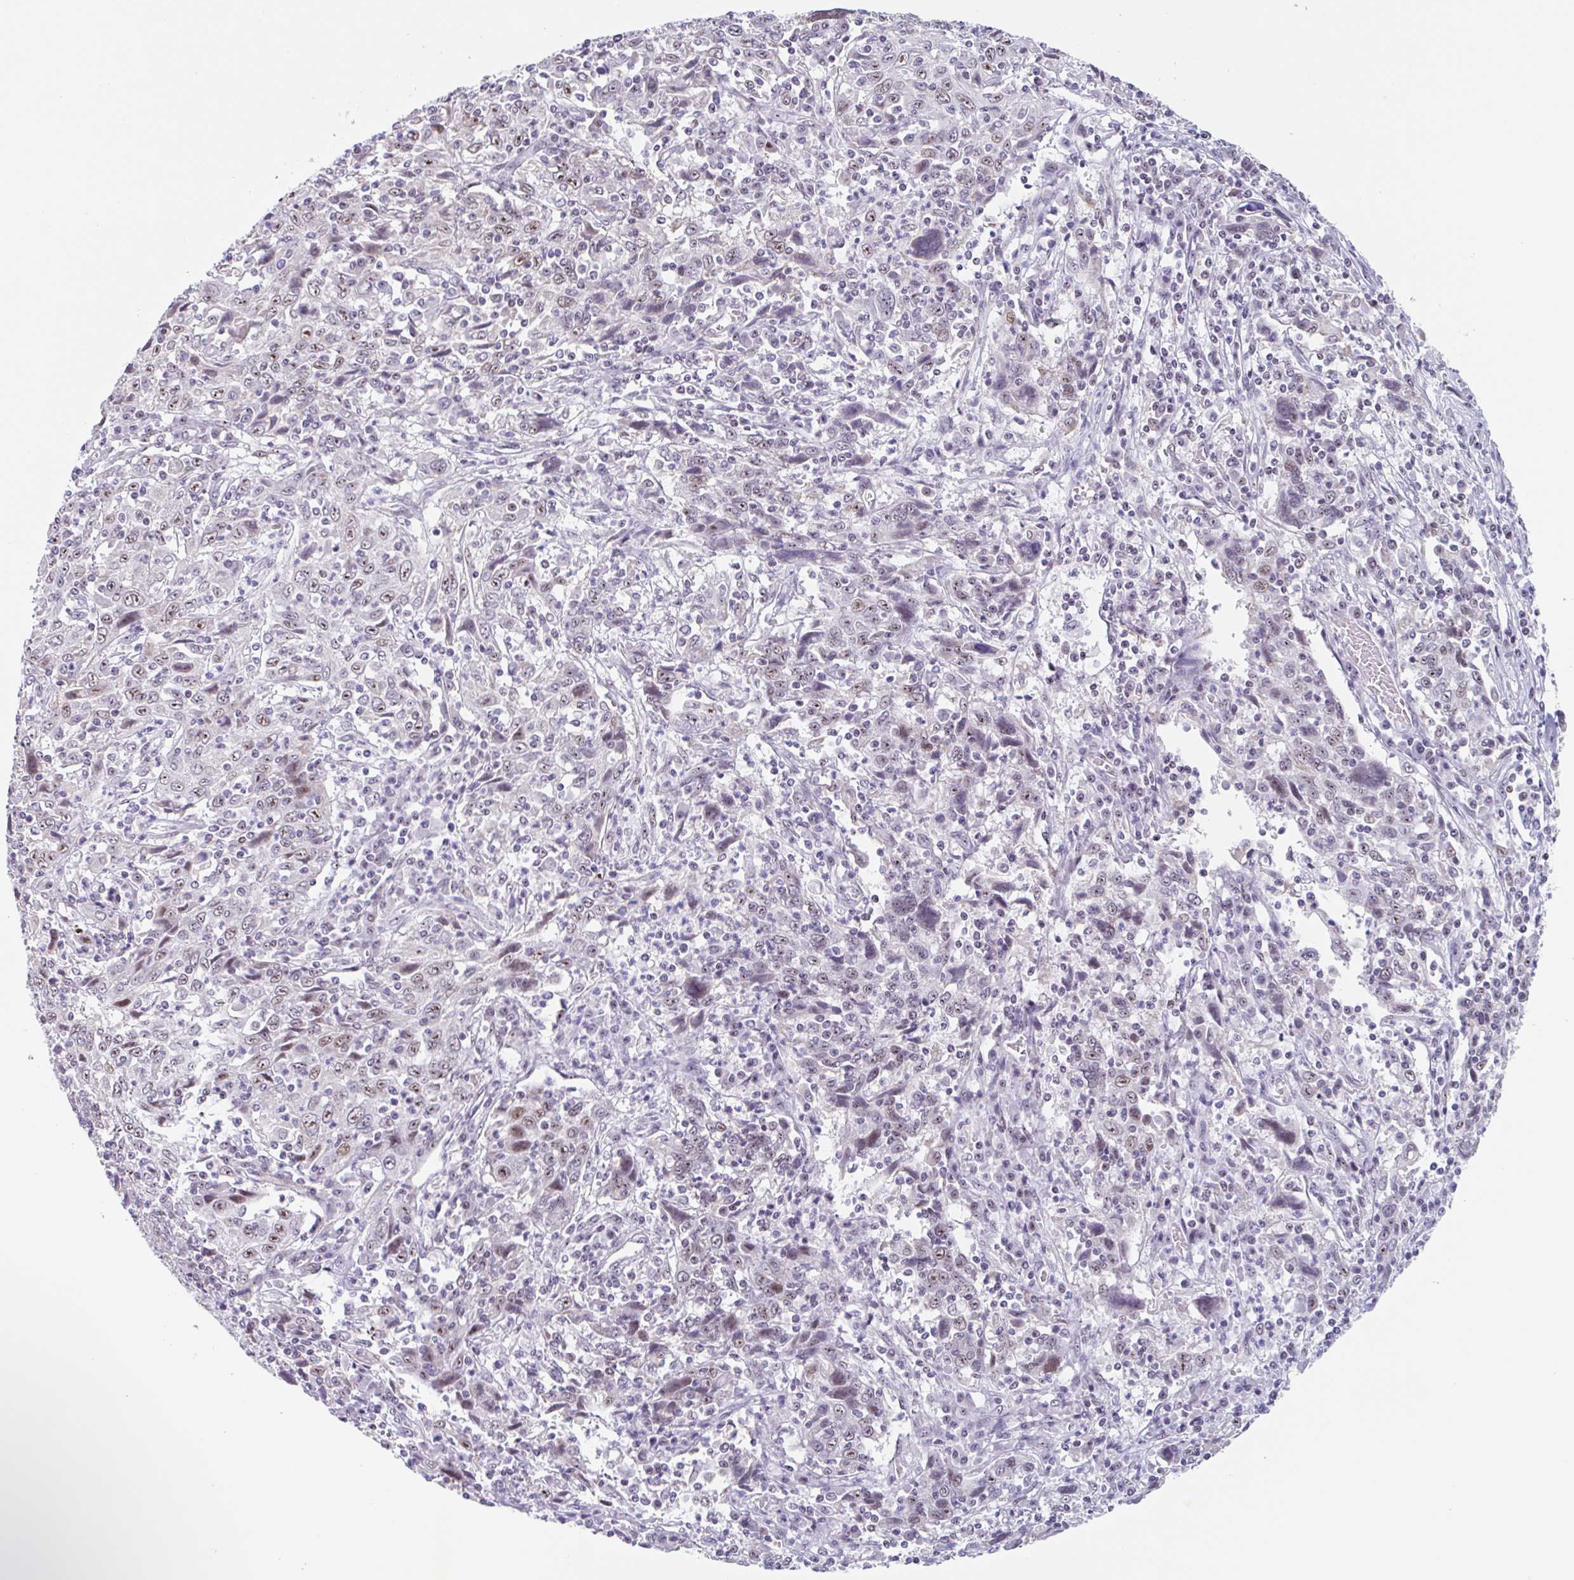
{"staining": {"intensity": "moderate", "quantity": ">75%", "location": "nuclear"}, "tissue": "cervical cancer", "cell_type": "Tumor cells", "image_type": "cancer", "snomed": [{"axis": "morphology", "description": "Squamous cell carcinoma, NOS"}, {"axis": "topography", "description": "Cervix"}], "caption": "A brown stain highlights moderate nuclear staining of a protein in squamous cell carcinoma (cervical) tumor cells. (Stains: DAB (3,3'-diaminobenzidine) in brown, nuclei in blue, Microscopy: brightfield microscopy at high magnification).", "gene": "LENG9", "patient": {"sex": "female", "age": 46}}